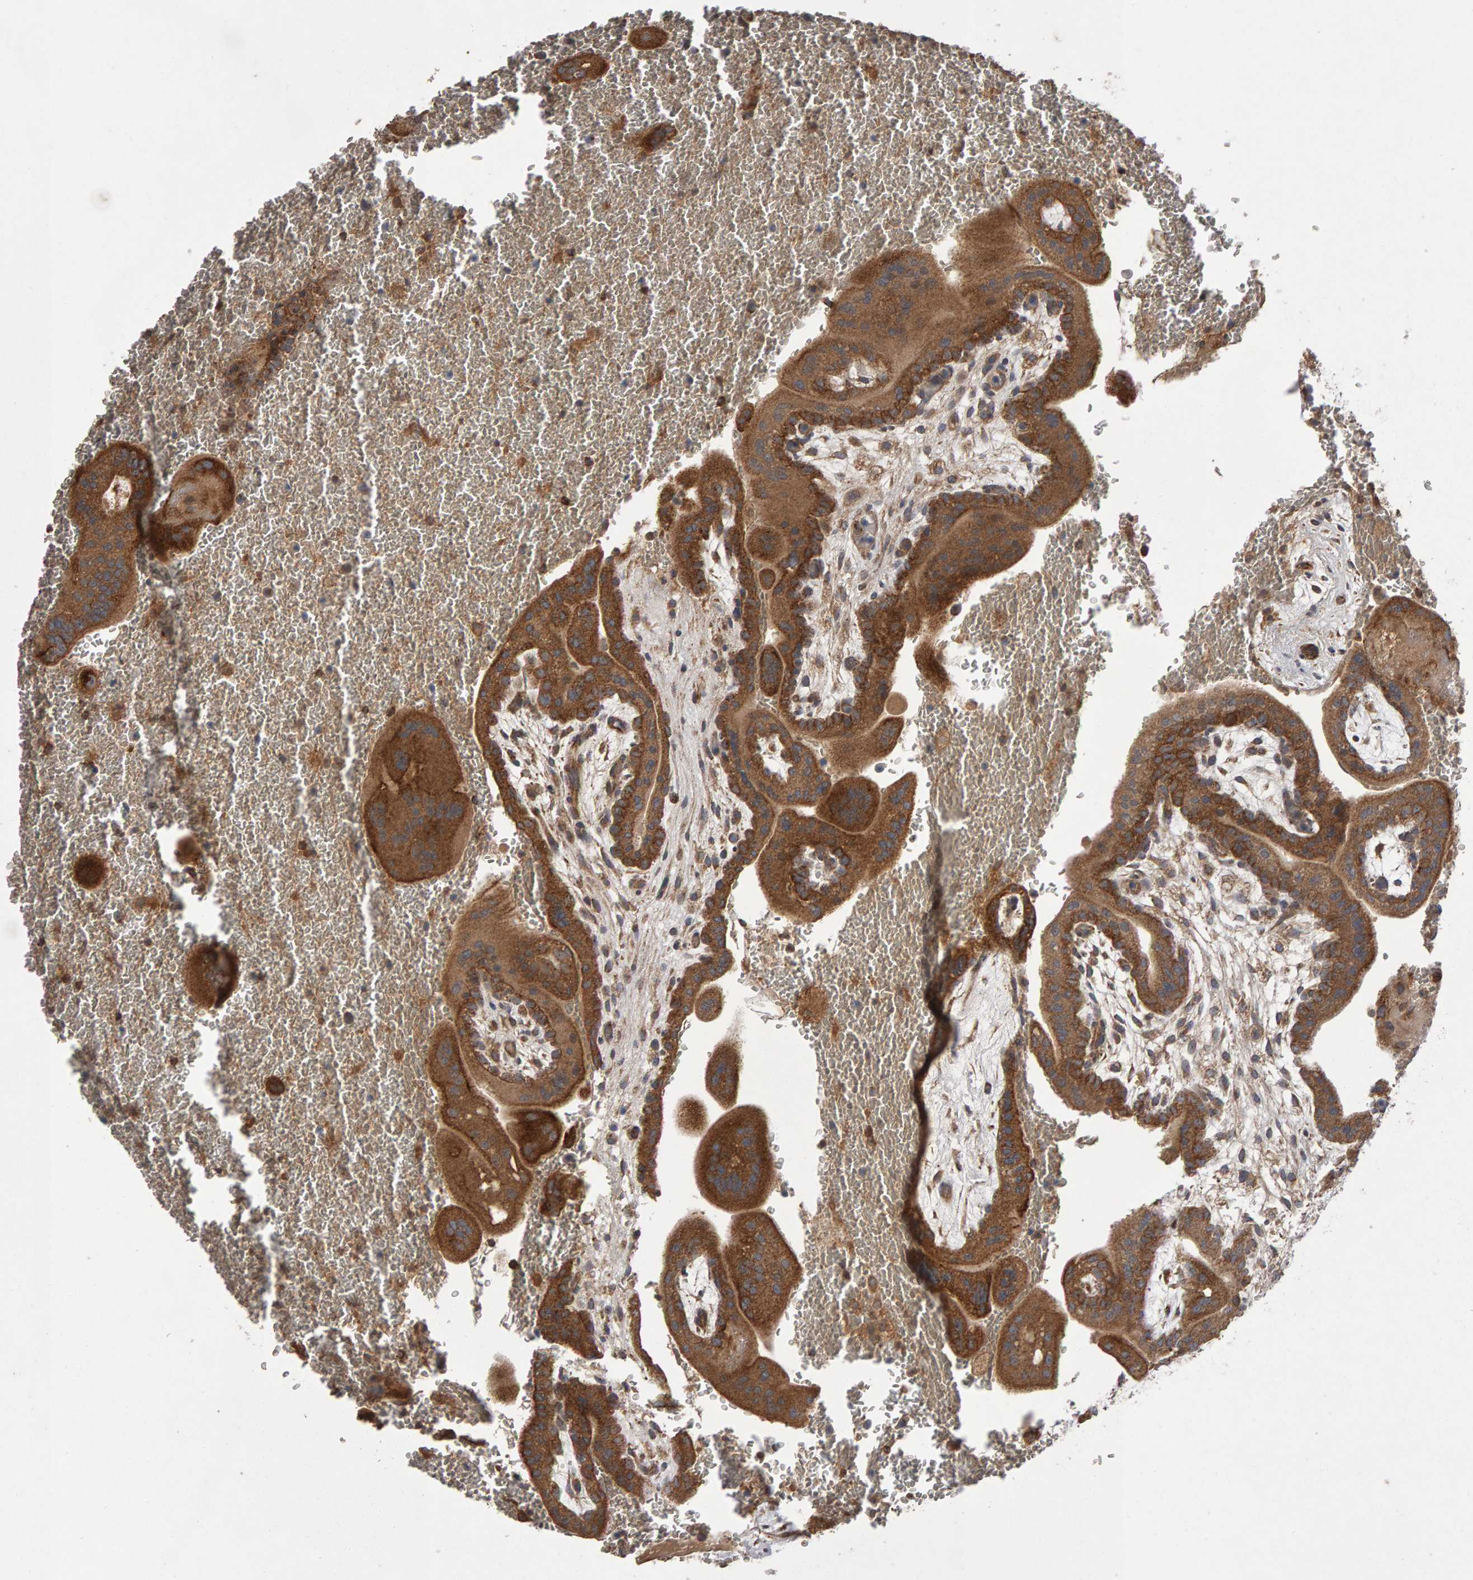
{"staining": {"intensity": "moderate", "quantity": ">75%", "location": "cytoplasmic/membranous"}, "tissue": "placenta", "cell_type": "Decidual cells", "image_type": "normal", "snomed": [{"axis": "morphology", "description": "Normal tissue, NOS"}, {"axis": "topography", "description": "Placenta"}], "caption": "Immunohistochemical staining of normal human placenta reveals >75% levels of moderate cytoplasmic/membranous protein staining in approximately >75% of decidual cells.", "gene": "PGS1", "patient": {"sex": "female", "age": 35}}